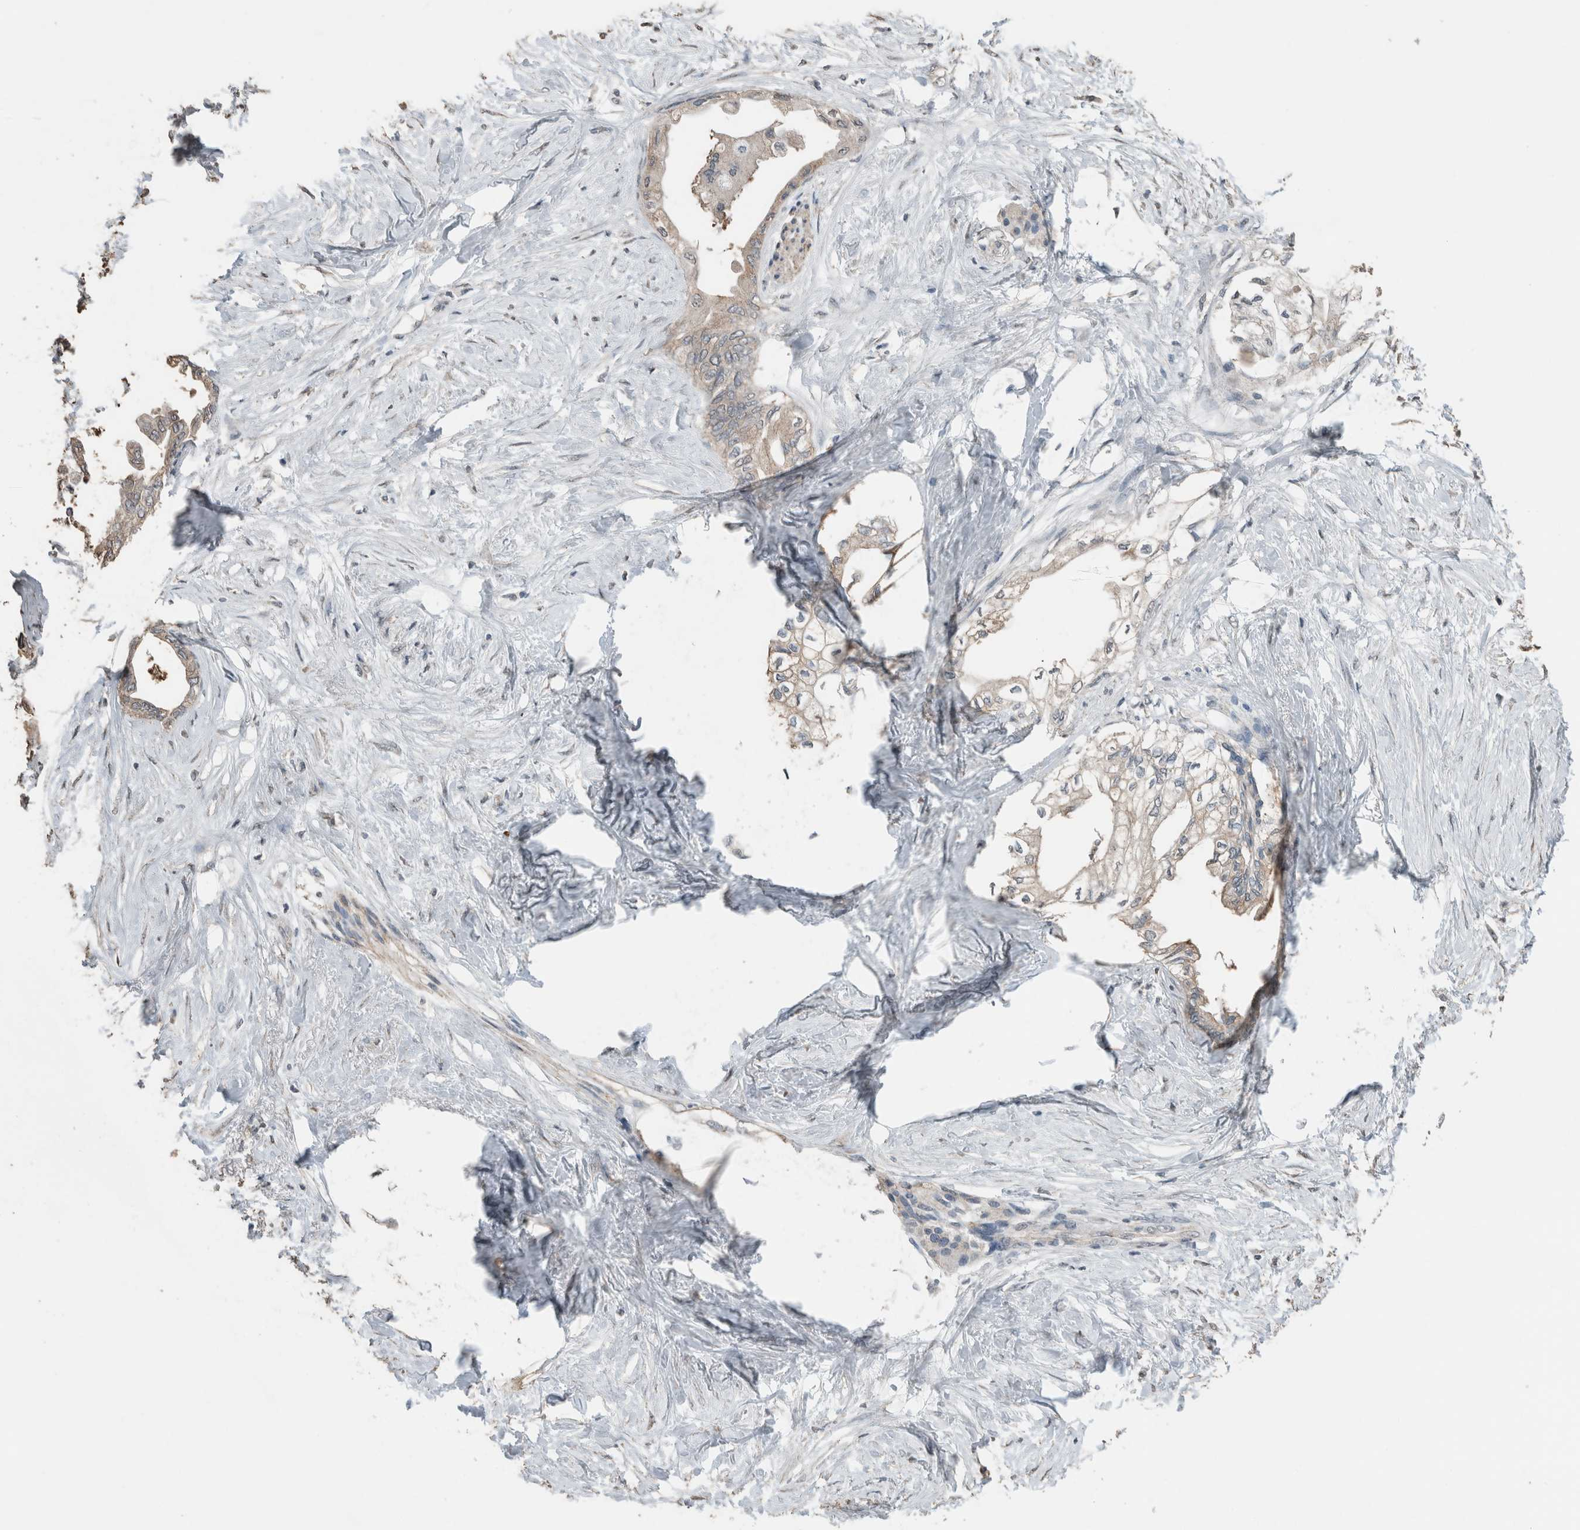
{"staining": {"intensity": "weak", "quantity": "25%-75%", "location": "cytoplasmic/membranous"}, "tissue": "pancreatic cancer", "cell_type": "Tumor cells", "image_type": "cancer", "snomed": [{"axis": "morphology", "description": "Normal tissue, NOS"}, {"axis": "morphology", "description": "Adenocarcinoma, NOS"}, {"axis": "topography", "description": "Pancreas"}, {"axis": "topography", "description": "Duodenum"}], "caption": "Weak cytoplasmic/membranous positivity for a protein is identified in about 25%-75% of tumor cells of pancreatic cancer (adenocarcinoma) using IHC.", "gene": "ACVR2B", "patient": {"sex": "female", "age": 60}}